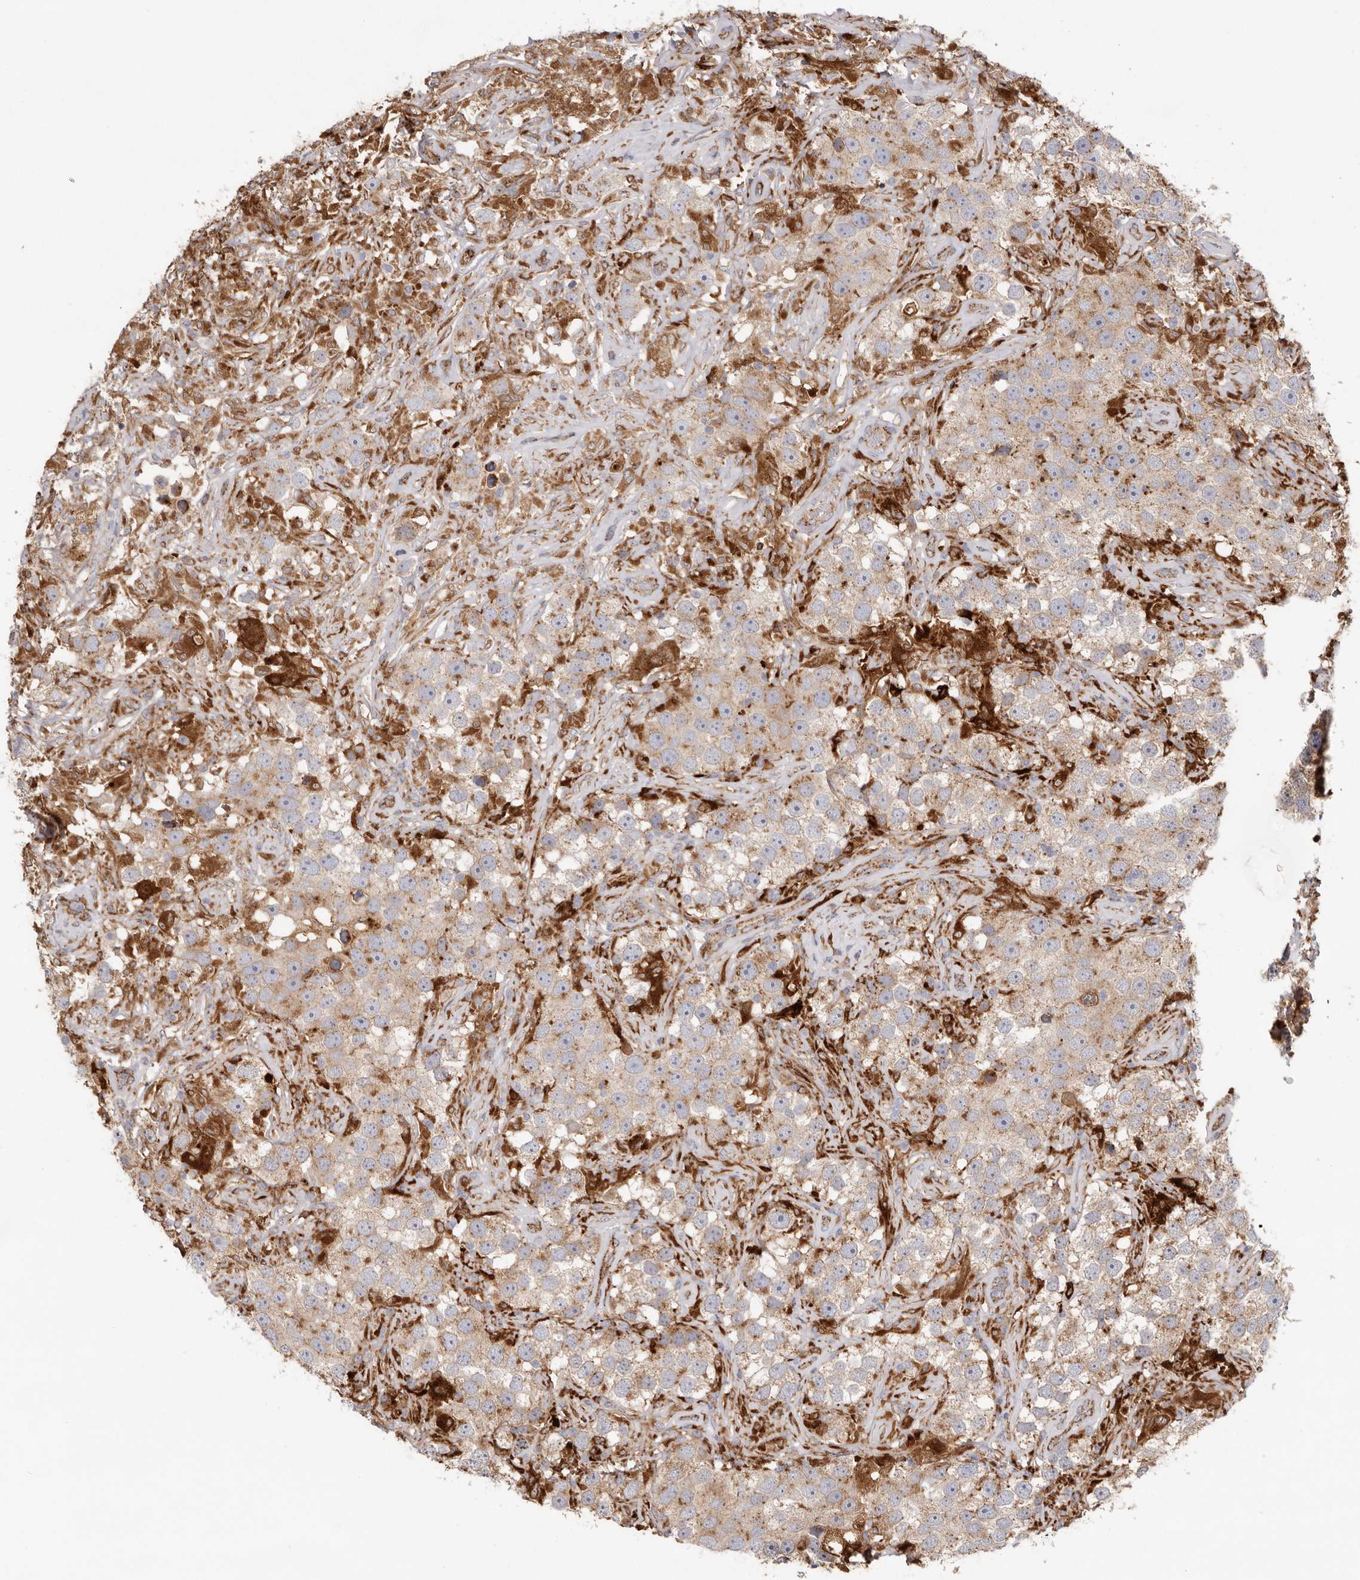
{"staining": {"intensity": "weak", "quantity": ">75%", "location": "cytoplasmic/membranous"}, "tissue": "testis cancer", "cell_type": "Tumor cells", "image_type": "cancer", "snomed": [{"axis": "morphology", "description": "Seminoma, NOS"}, {"axis": "topography", "description": "Testis"}], "caption": "Immunohistochemistry (IHC) (DAB) staining of human seminoma (testis) exhibits weak cytoplasmic/membranous protein staining in about >75% of tumor cells. The staining is performed using DAB brown chromogen to label protein expression. The nuclei are counter-stained blue using hematoxylin.", "gene": "GRN", "patient": {"sex": "male", "age": 49}}